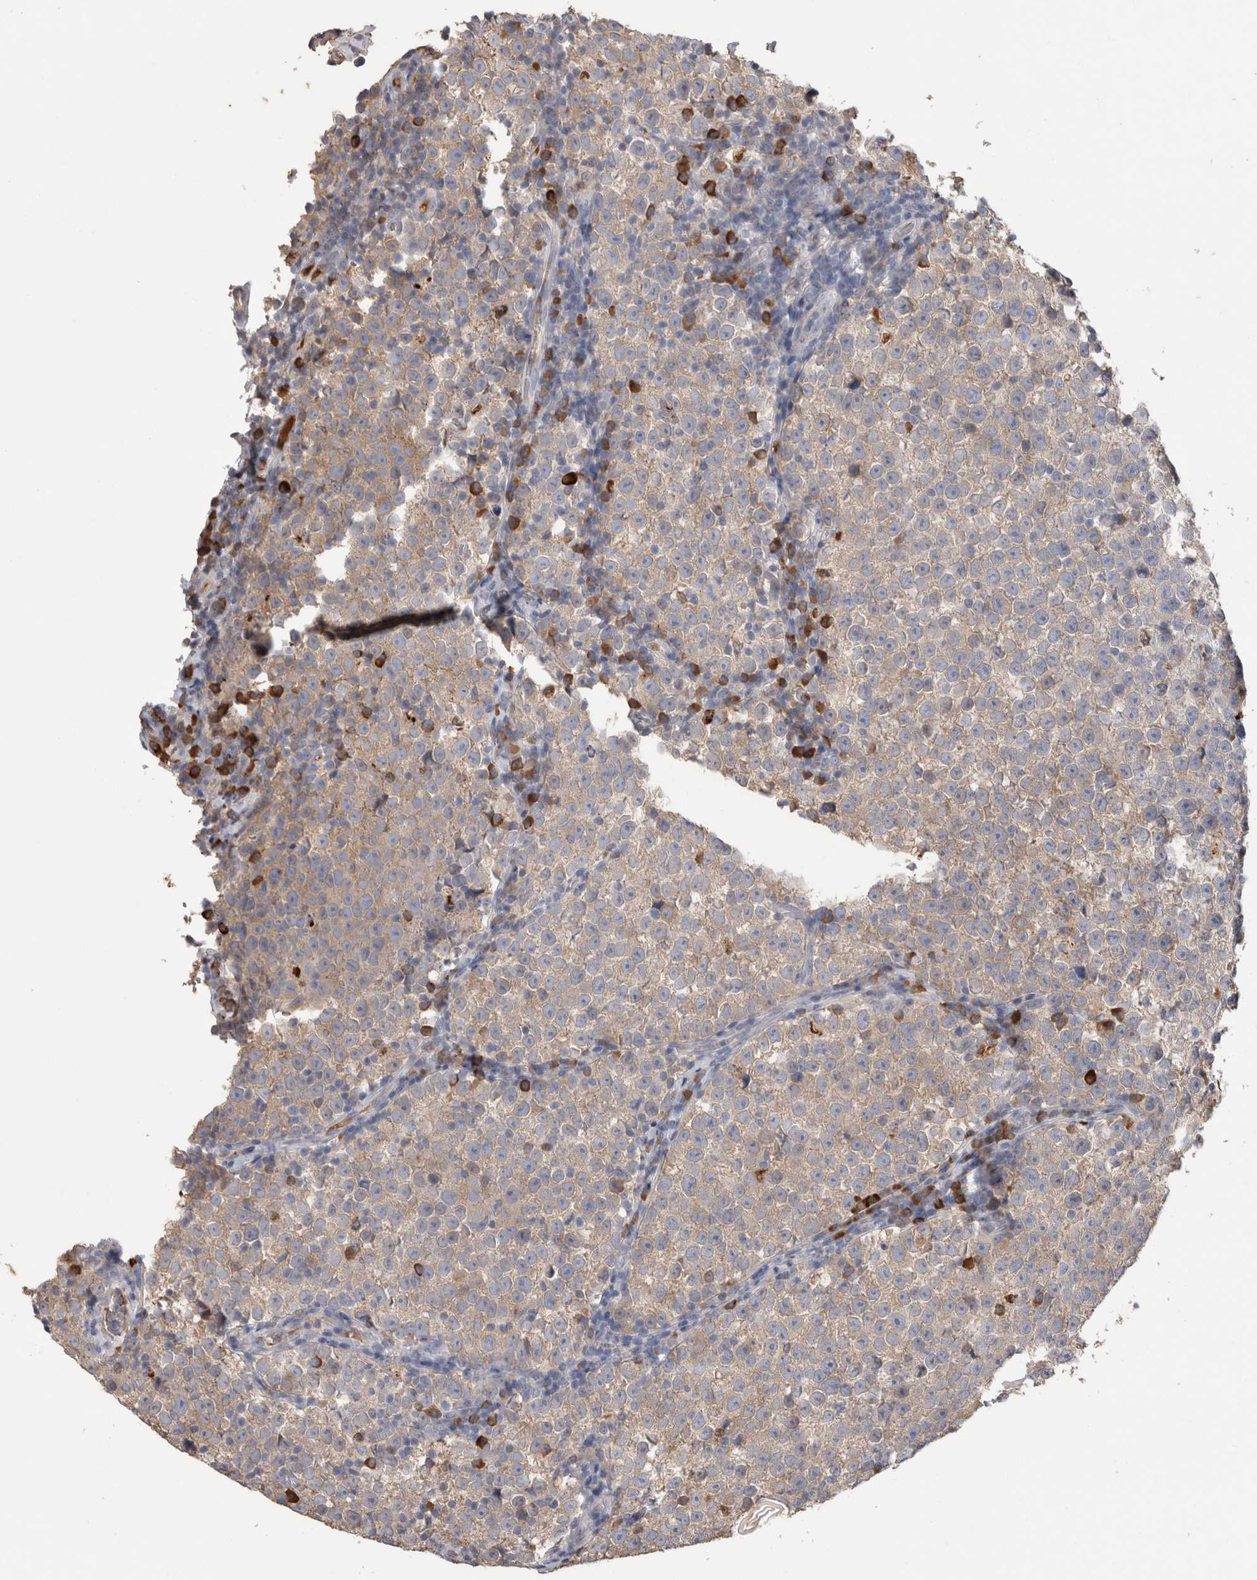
{"staining": {"intensity": "weak", "quantity": "<25%", "location": "cytoplasmic/membranous"}, "tissue": "testis cancer", "cell_type": "Tumor cells", "image_type": "cancer", "snomed": [{"axis": "morphology", "description": "Normal tissue, NOS"}, {"axis": "morphology", "description": "Seminoma, NOS"}, {"axis": "topography", "description": "Testis"}], "caption": "High power microscopy histopathology image of an immunohistochemistry photomicrograph of testis cancer (seminoma), revealing no significant staining in tumor cells.", "gene": "PPP3CC", "patient": {"sex": "male", "age": 43}}